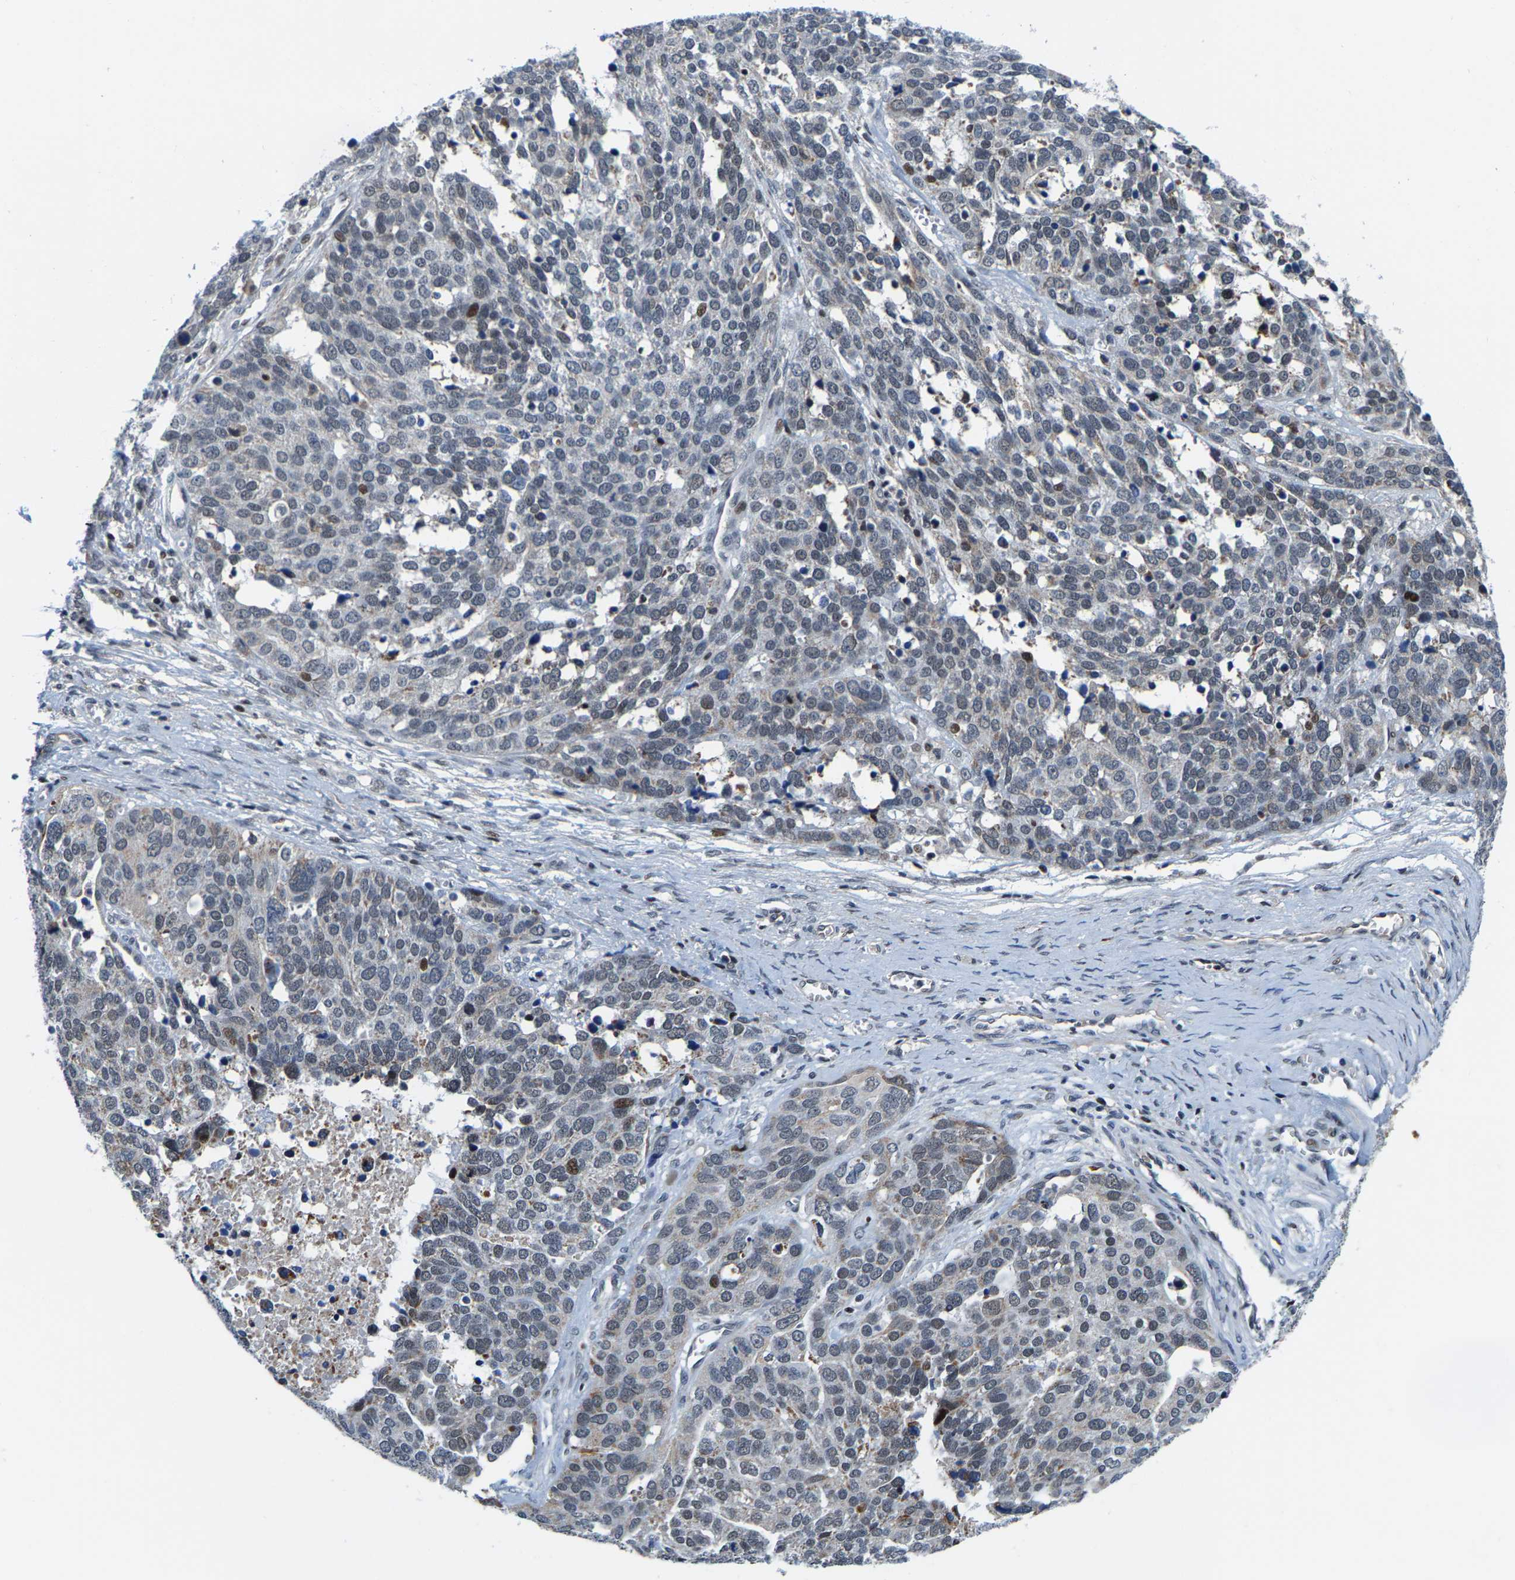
{"staining": {"intensity": "moderate", "quantity": "<25%", "location": "nuclear"}, "tissue": "ovarian cancer", "cell_type": "Tumor cells", "image_type": "cancer", "snomed": [{"axis": "morphology", "description": "Cystadenocarcinoma, serous, NOS"}, {"axis": "topography", "description": "Ovary"}], "caption": "Protein expression analysis of human serous cystadenocarcinoma (ovarian) reveals moderate nuclear positivity in approximately <25% of tumor cells. The staining was performed using DAB, with brown indicating positive protein expression. Nuclei are stained blue with hematoxylin.", "gene": "GTPBP10", "patient": {"sex": "female", "age": 44}}